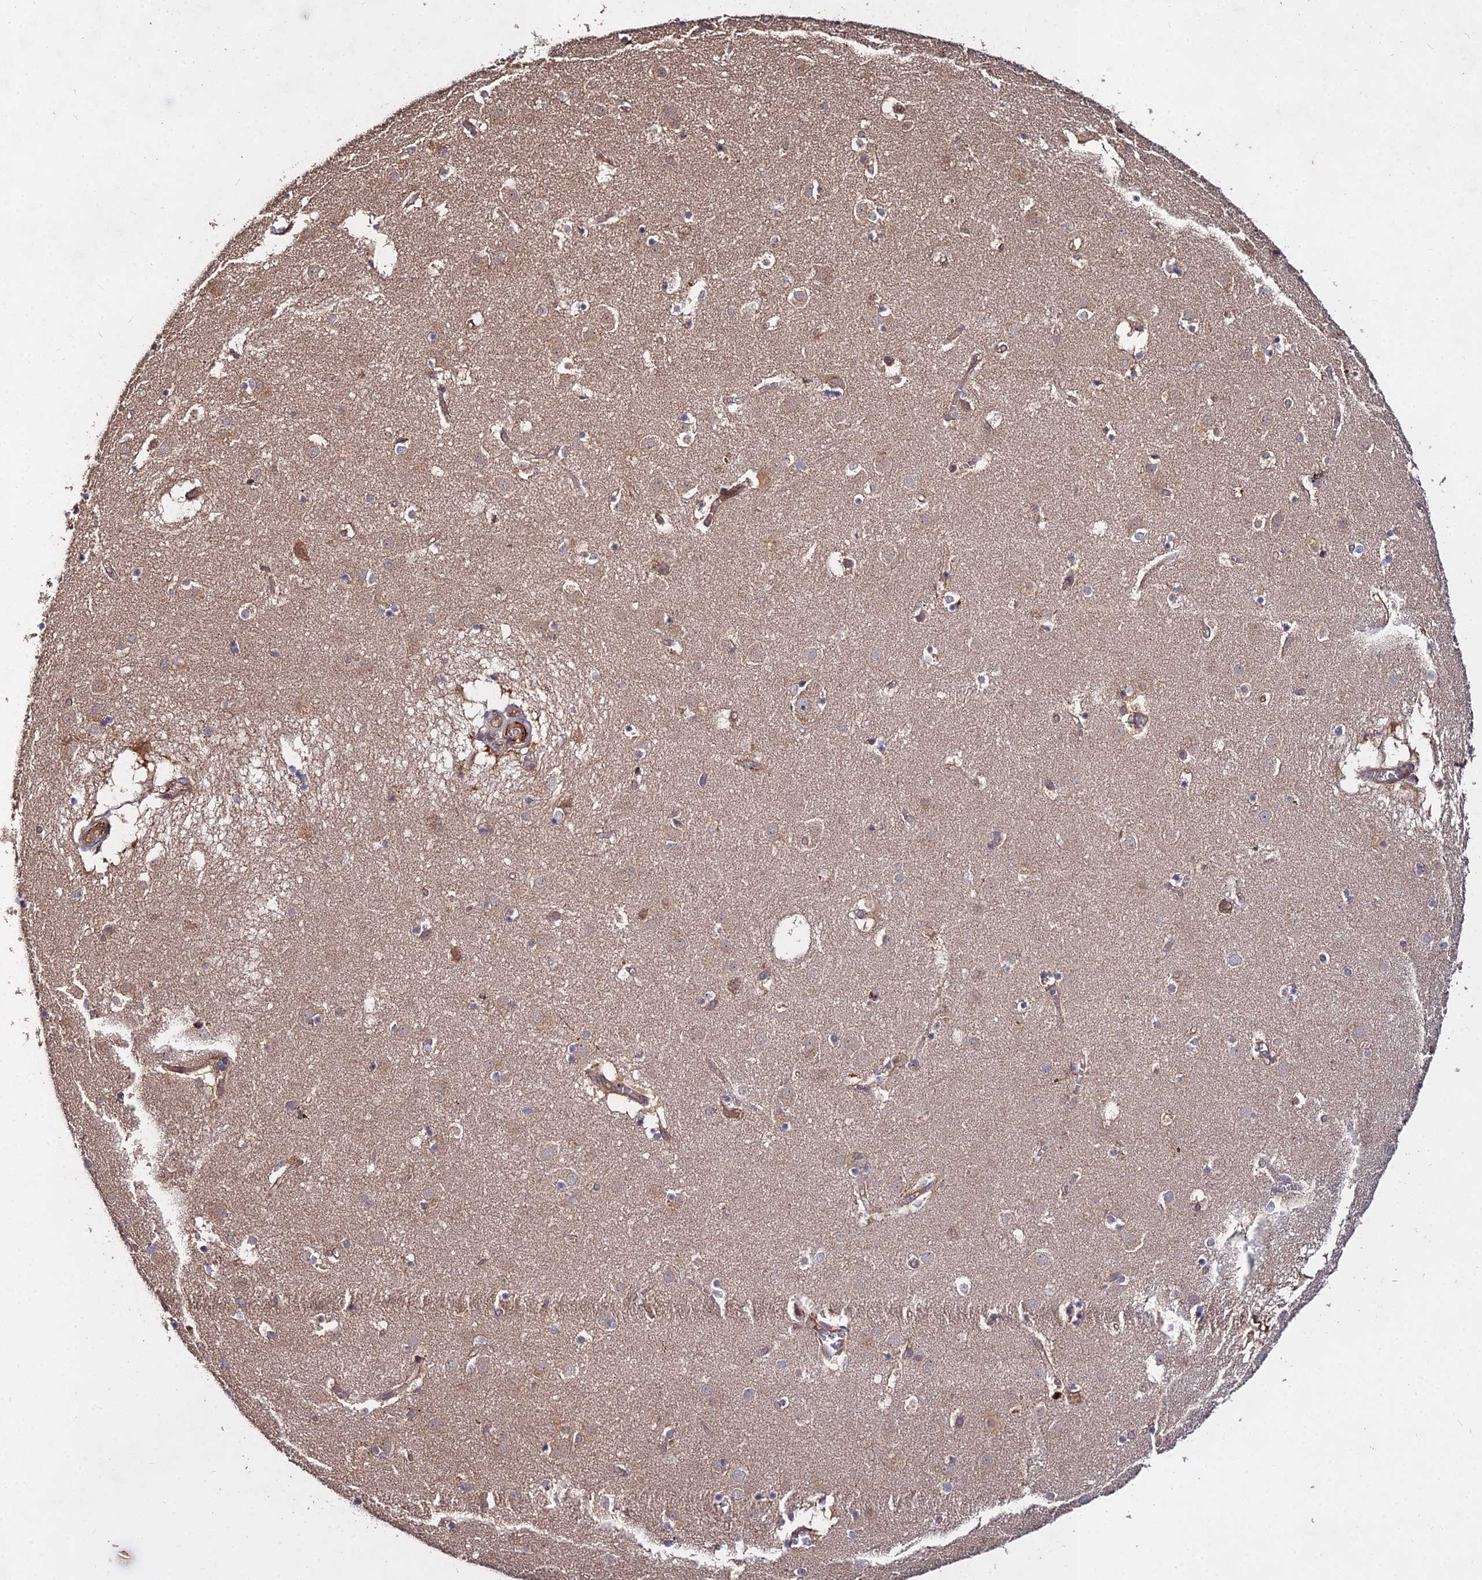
{"staining": {"intensity": "weak", "quantity": "<25%", "location": "cytoplasmic/membranous"}, "tissue": "caudate", "cell_type": "Glial cells", "image_type": "normal", "snomed": [{"axis": "morphology", "description": "Normal tissue, NOS"}, {"axis": "topography", "description": "Lateral ventricle wall"}], "caption": "This is a micrograph of IHC staining of normal caudate, which shows no positivity in glial cells.", "gene": "GRTP1", "patient": {"sex": "male", "age": 70}}